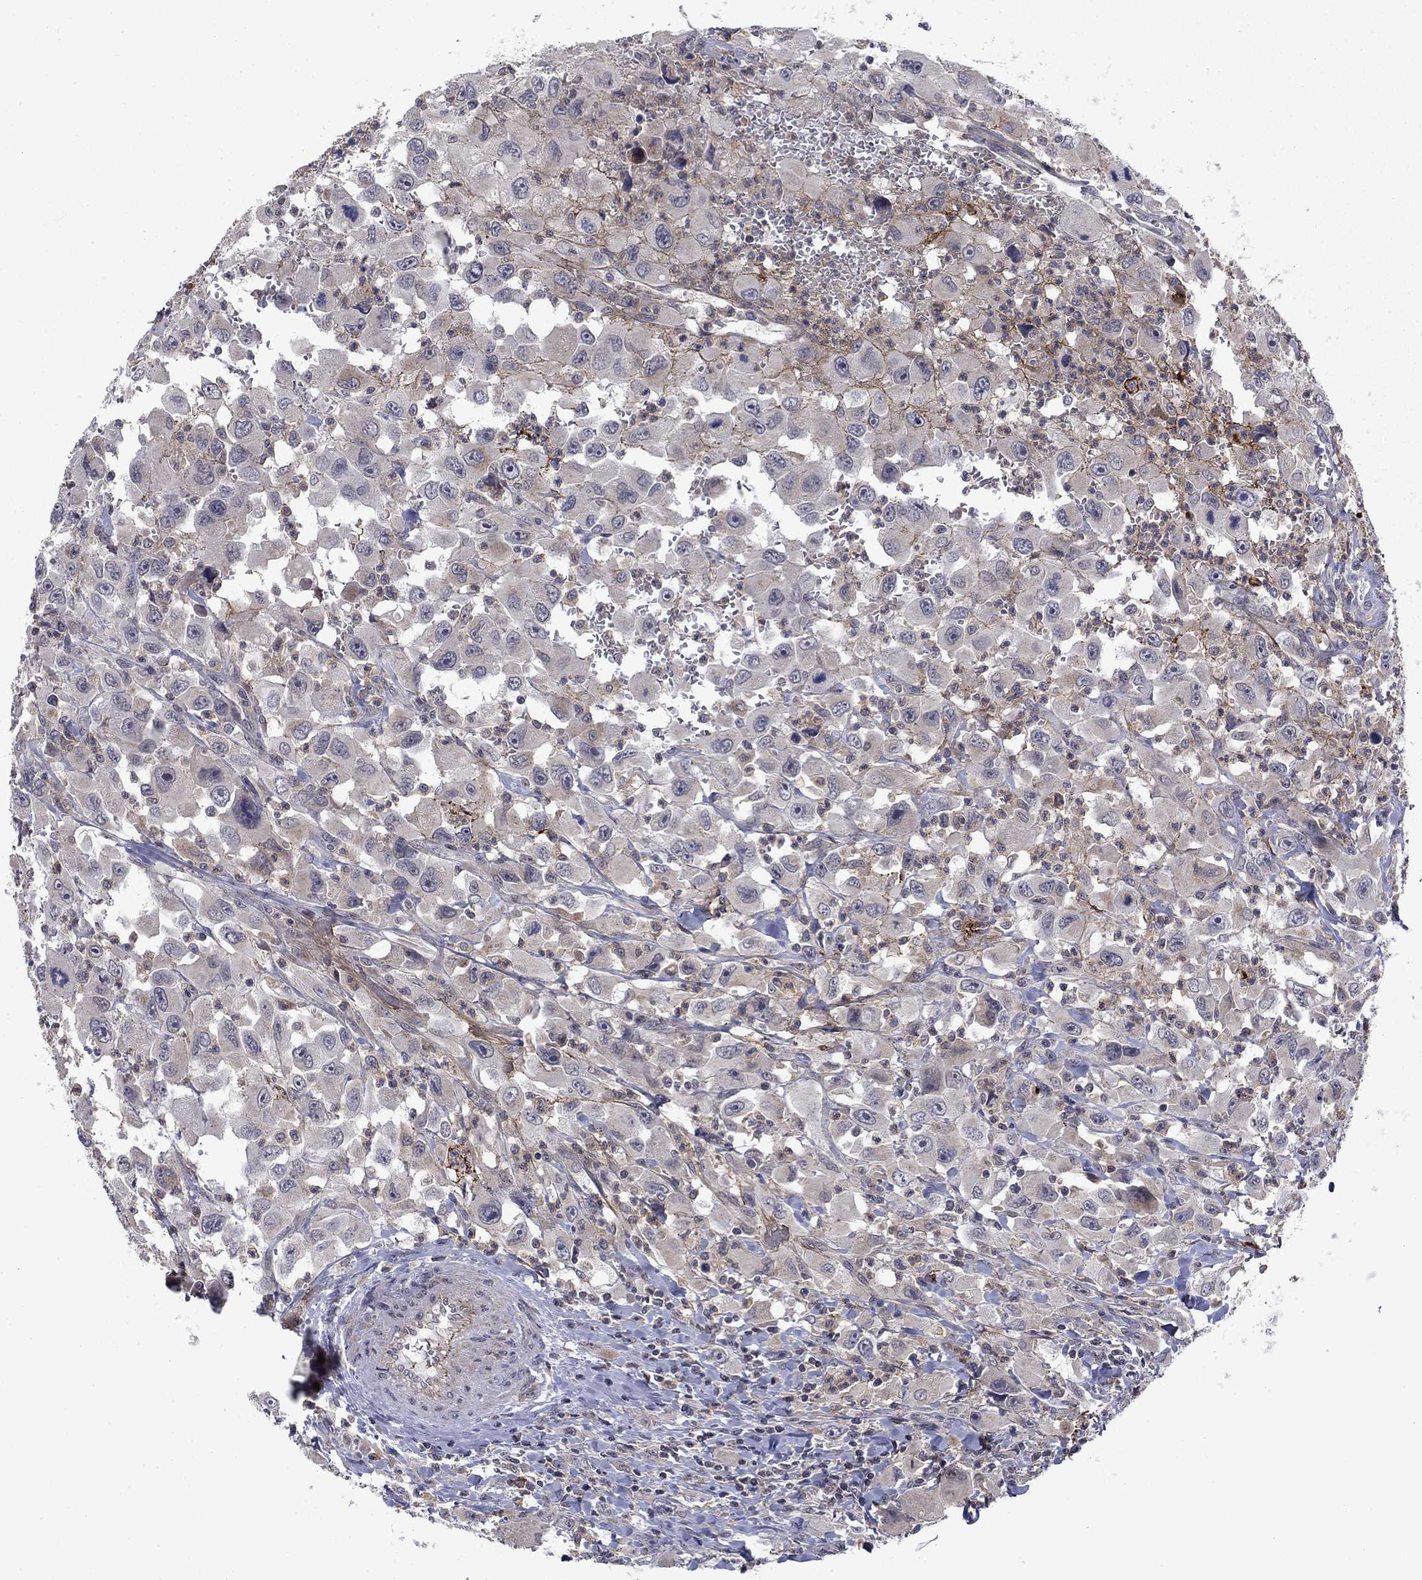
{"staining": {"intensity": "negative", "quantity": "none", "location": "none"}, "tissue": "head and neck cancer", "cell_type": "Tumor cells", "image_type": "cancer", "snomed": [{"axis": "morphology", "description": "Squamous cell carcinoma, NOS"}, {"axis": "morphology", "description": "Squamous cell carcinoma, metastatic, NOS"}, {"axis": "topography", "description": "Oral tissue"}, {"axis": "topography", "description": "Head-Neck"}], "caption": "Tumor cells are negative for protein expression in human head and neck cancer (squamous cell carcinoma).", "gene": "DOP1B", "patient": {"sex": "female", "age": 85}}